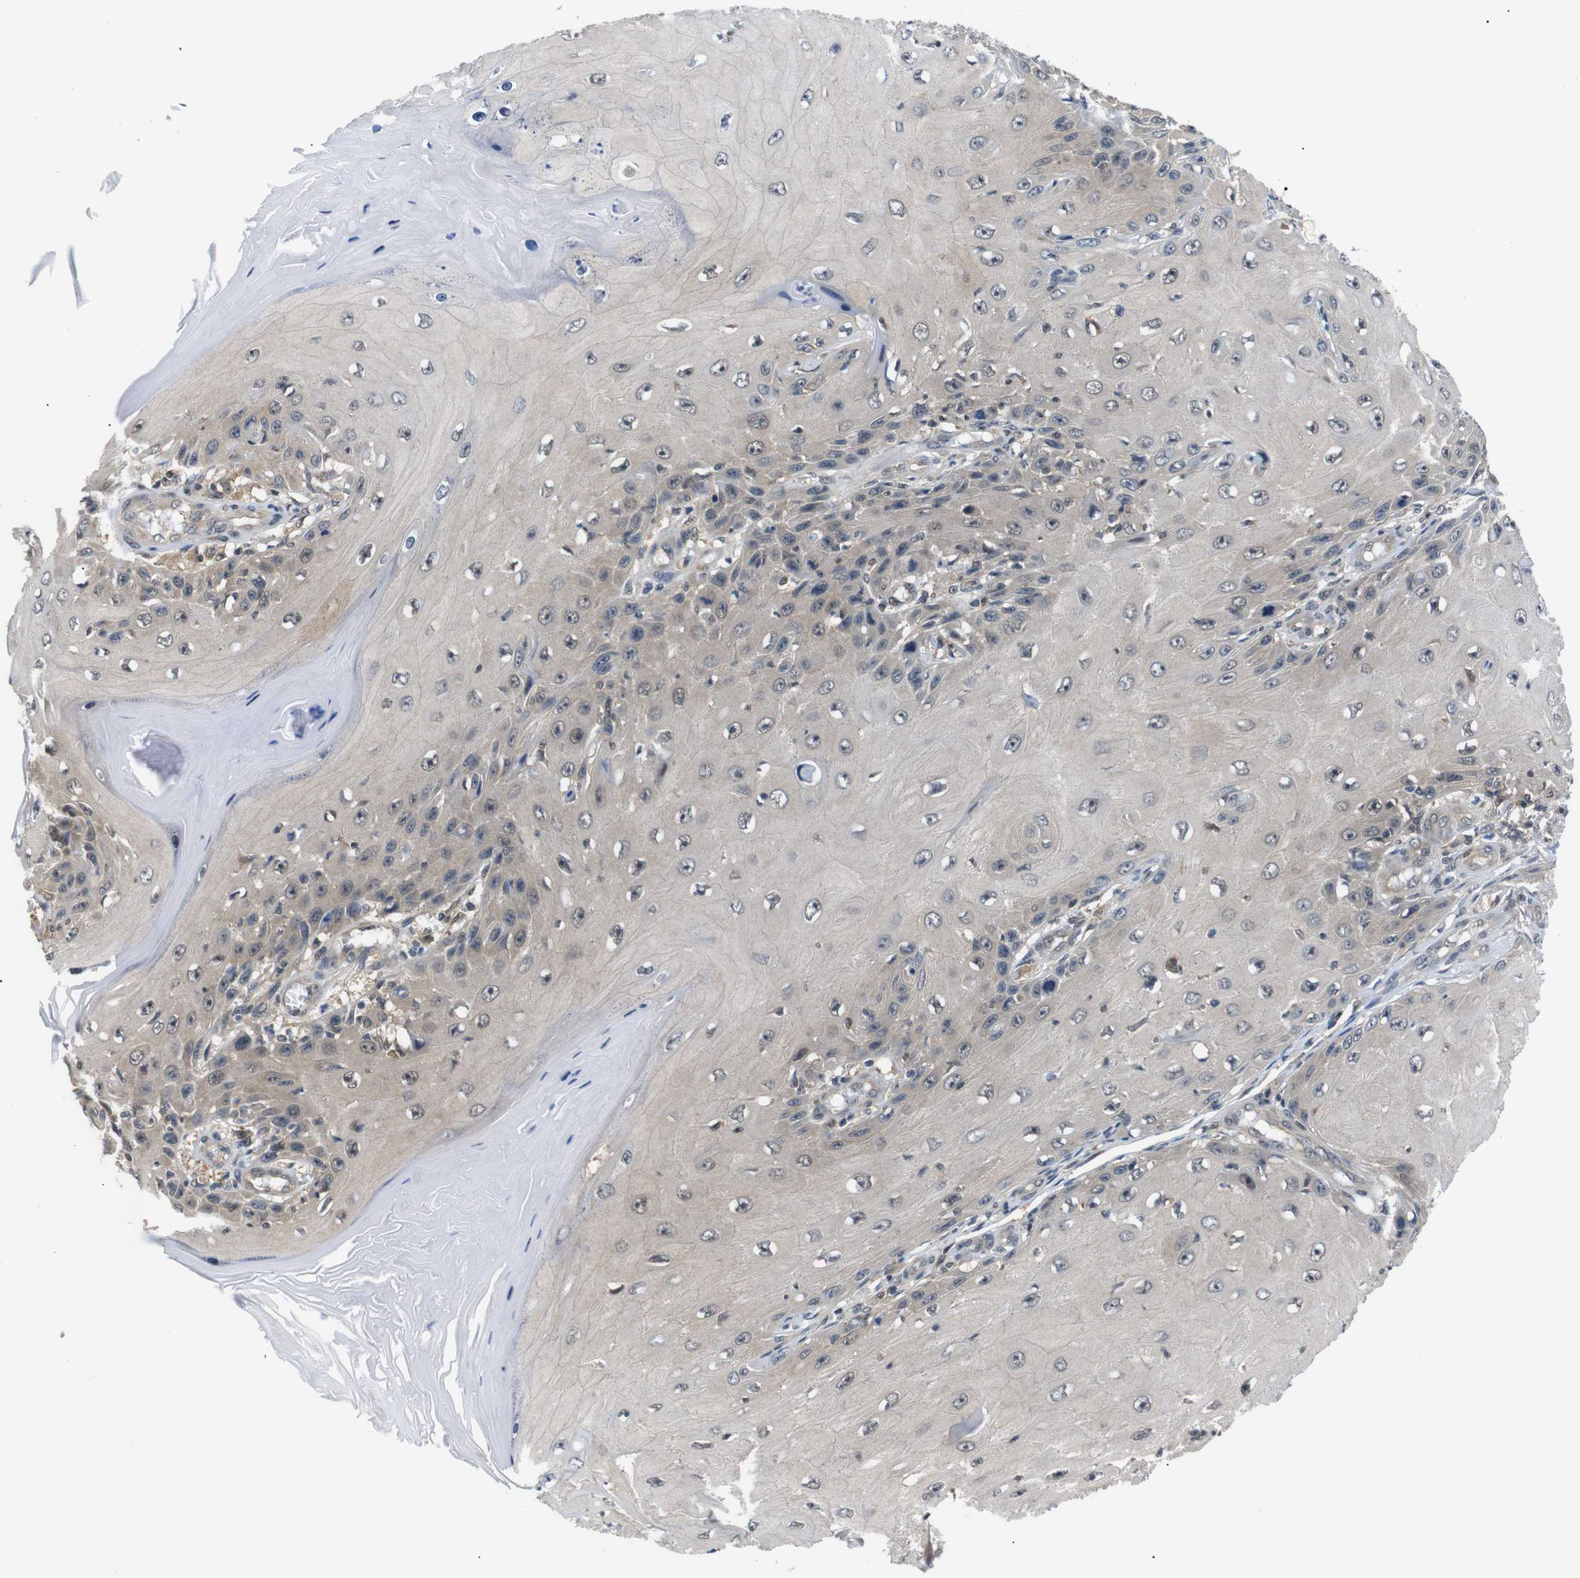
{"staining": {"intensity": "weak", "quantity": "25%-75%", "location": "cytoplasmic/membranous"}, "tissue": "skin cancer", "cell_type": "Tumor cells", "image_type": "cancer", "snomed": [{"axis": "morphology", "description": "Squamous cell carcinoma, NOS"}, {"axis": "topography", "description": "Skin"}], "caption": "Human skin cancer (squamous cell carcinoma) stained for a protein (brown) reveals weak cytoplasmic/membranous positive staining in about 25%-75% of tumor cells.", "gene": "UBXN1", "patient": {"sex": "female", "age": 73}}